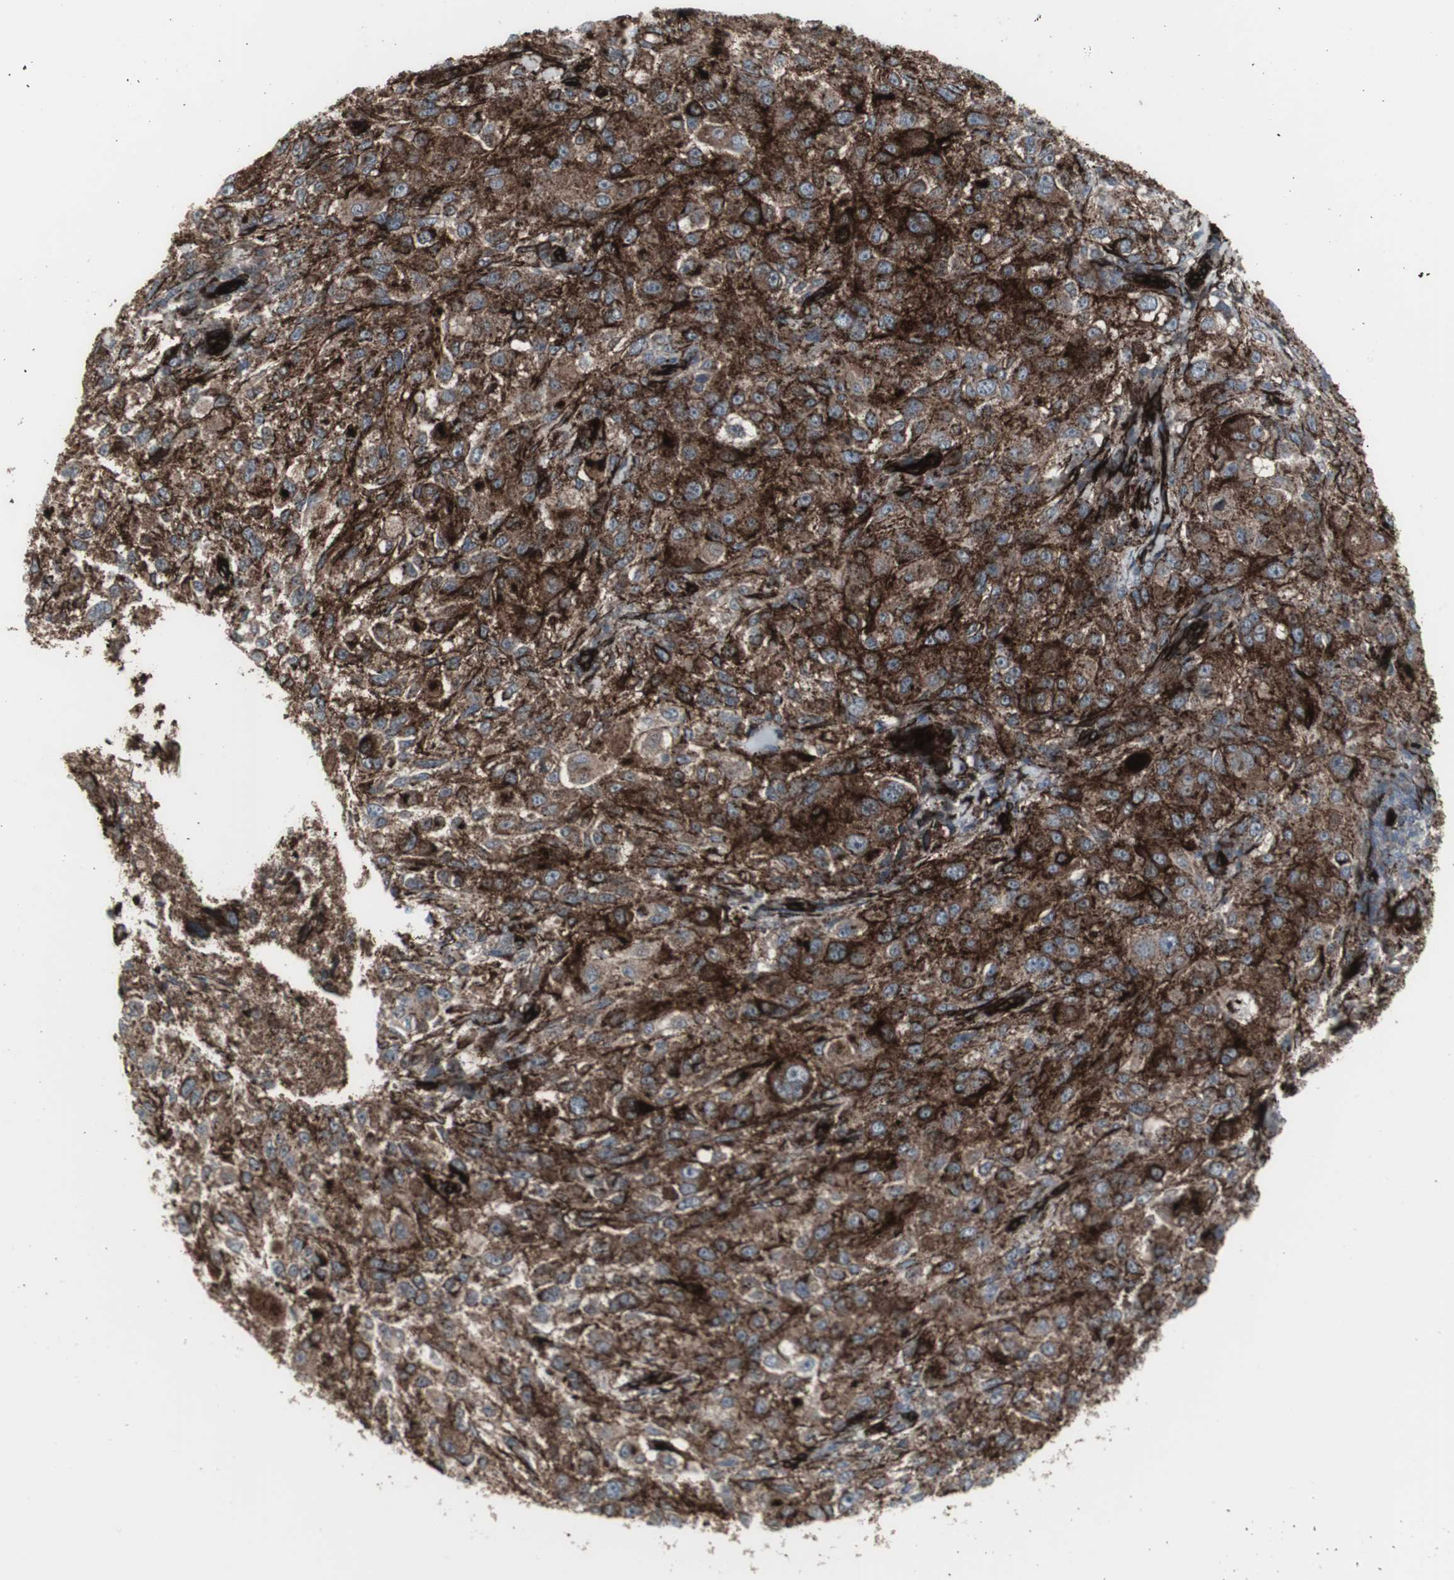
{"staining": {"intensity": "strong", "quantity": ">75%", "location": "cytoplasmic/membranous"}, "tissue": "melanoma", "cell_type": "Tumor cells", "image_type": "cancer", "snomed": [{"axis": "morphology", "description": "Necrosis, NOS"}, {"axis": "morphology", "description": "Malignant melanoma, NOS"}, {"axis": "topography", "description": "Skin"}], "caption": "Malignant melanoma stained with DAB immunohistochemistry demonstrates high levels of strong cytoplasmic/membranous positivity in approximately >75% of tumor cells.", "gene": "PDGFA", "patient": {"sex": "female", "age": 87}}